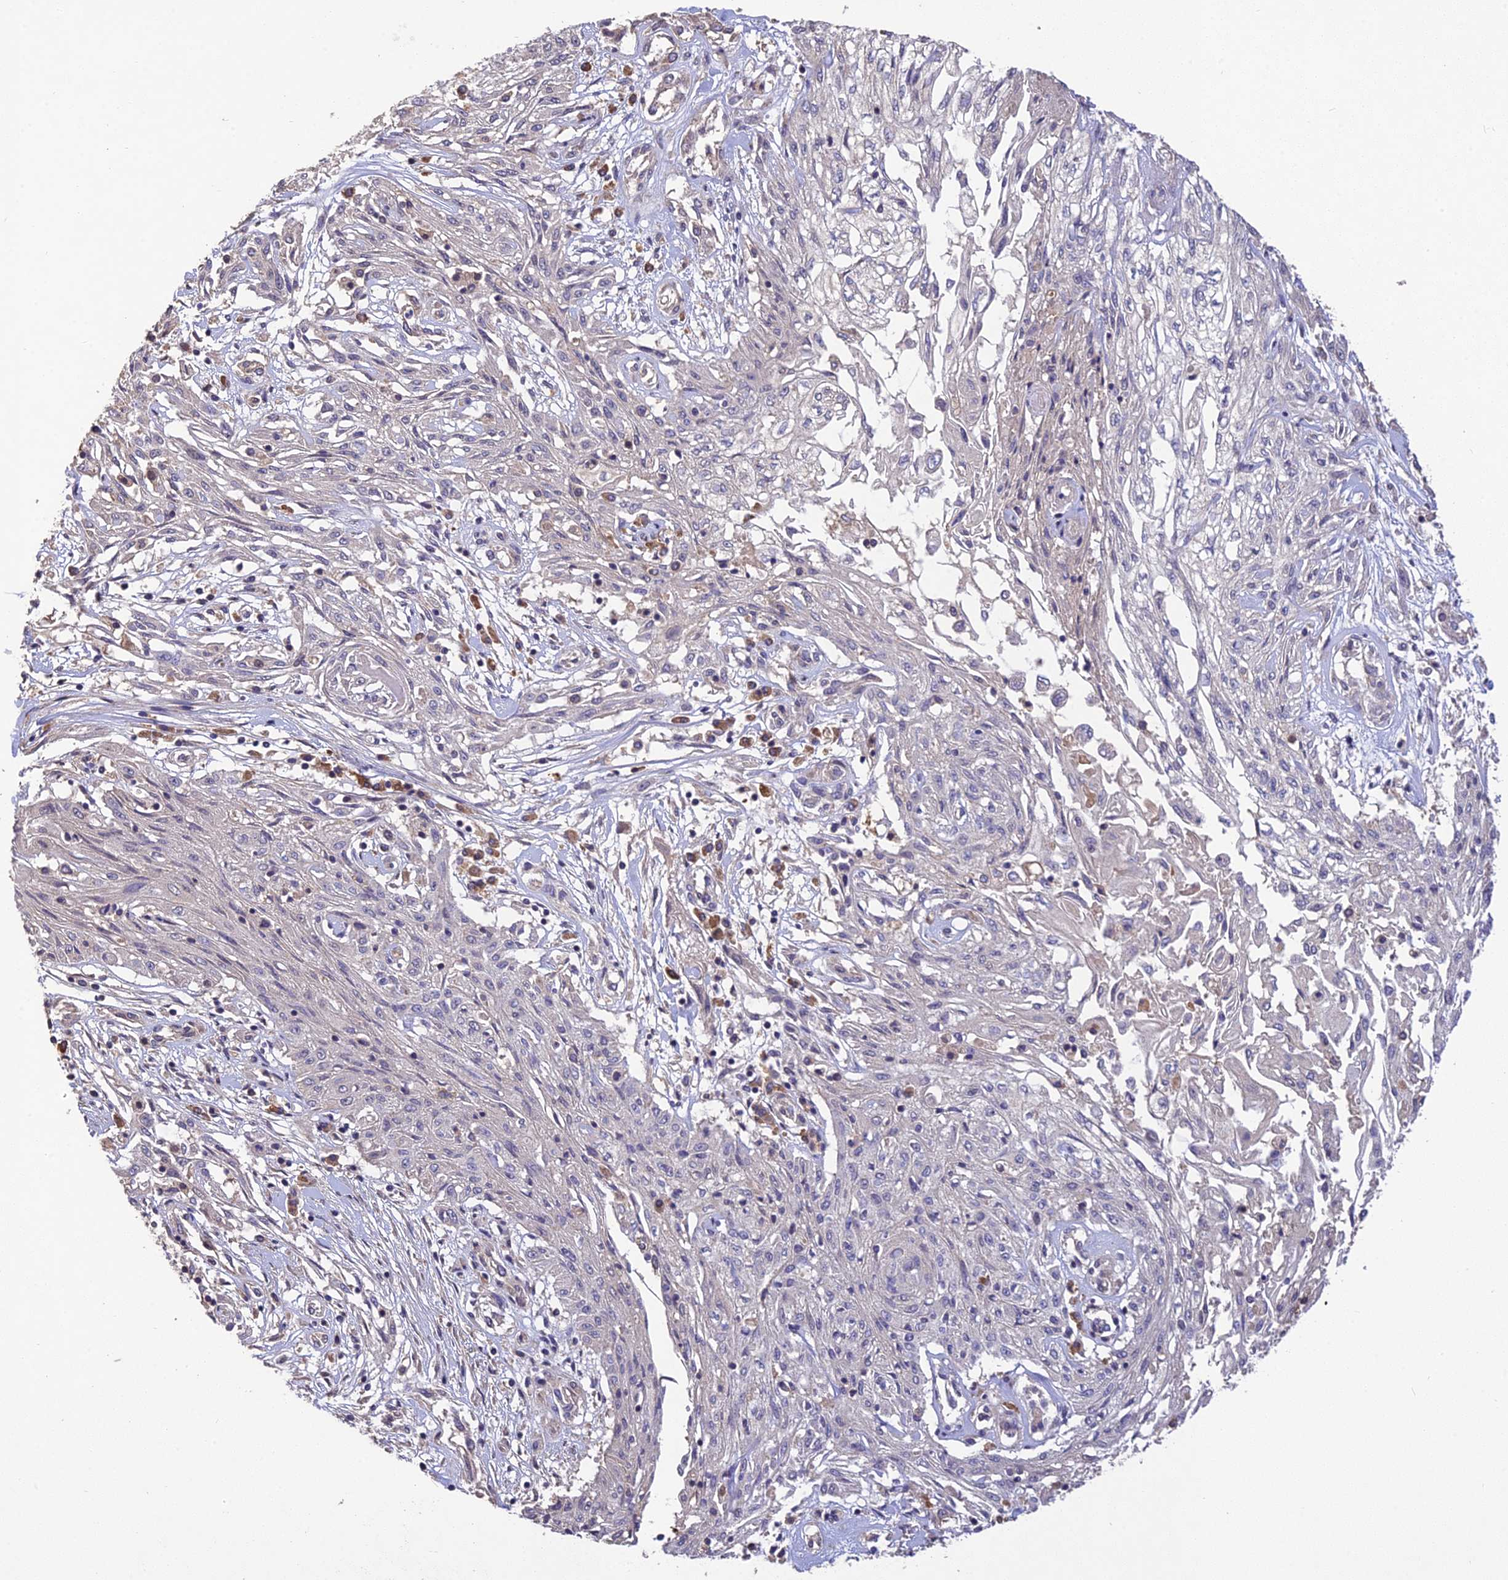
{"staining": {"intensity": "negative", "quantity": "none", "location": "none"}, "tissue": "skin cancer", "cell_type": "Tumor cells", "image_type": "cancer", "snomed": [{"axis": "morphology", "description": "Squamous cell carcinoma, NOS"}, {"axis": "morphology", "description": "Squamous cell carcinoma, metastatic, NOS"}, {"axis": "topography", "description": "Skin"}, {"axis": "topography", "description": "Lymph node"}], "caption": "IHC image of human skin cancer (squamous cell carcinoma) stained for a protein (brown), which displays no staining in tumor cells. The staining was performed using DAB (3,3'-diaminobenzidine) to visualize the protein expression in brown, while the nuclei were stained in blue with hematoxylin (Magnification: 20x).", "gene": "DENND5B", "patient": {"sex": "male", "age": 75}}